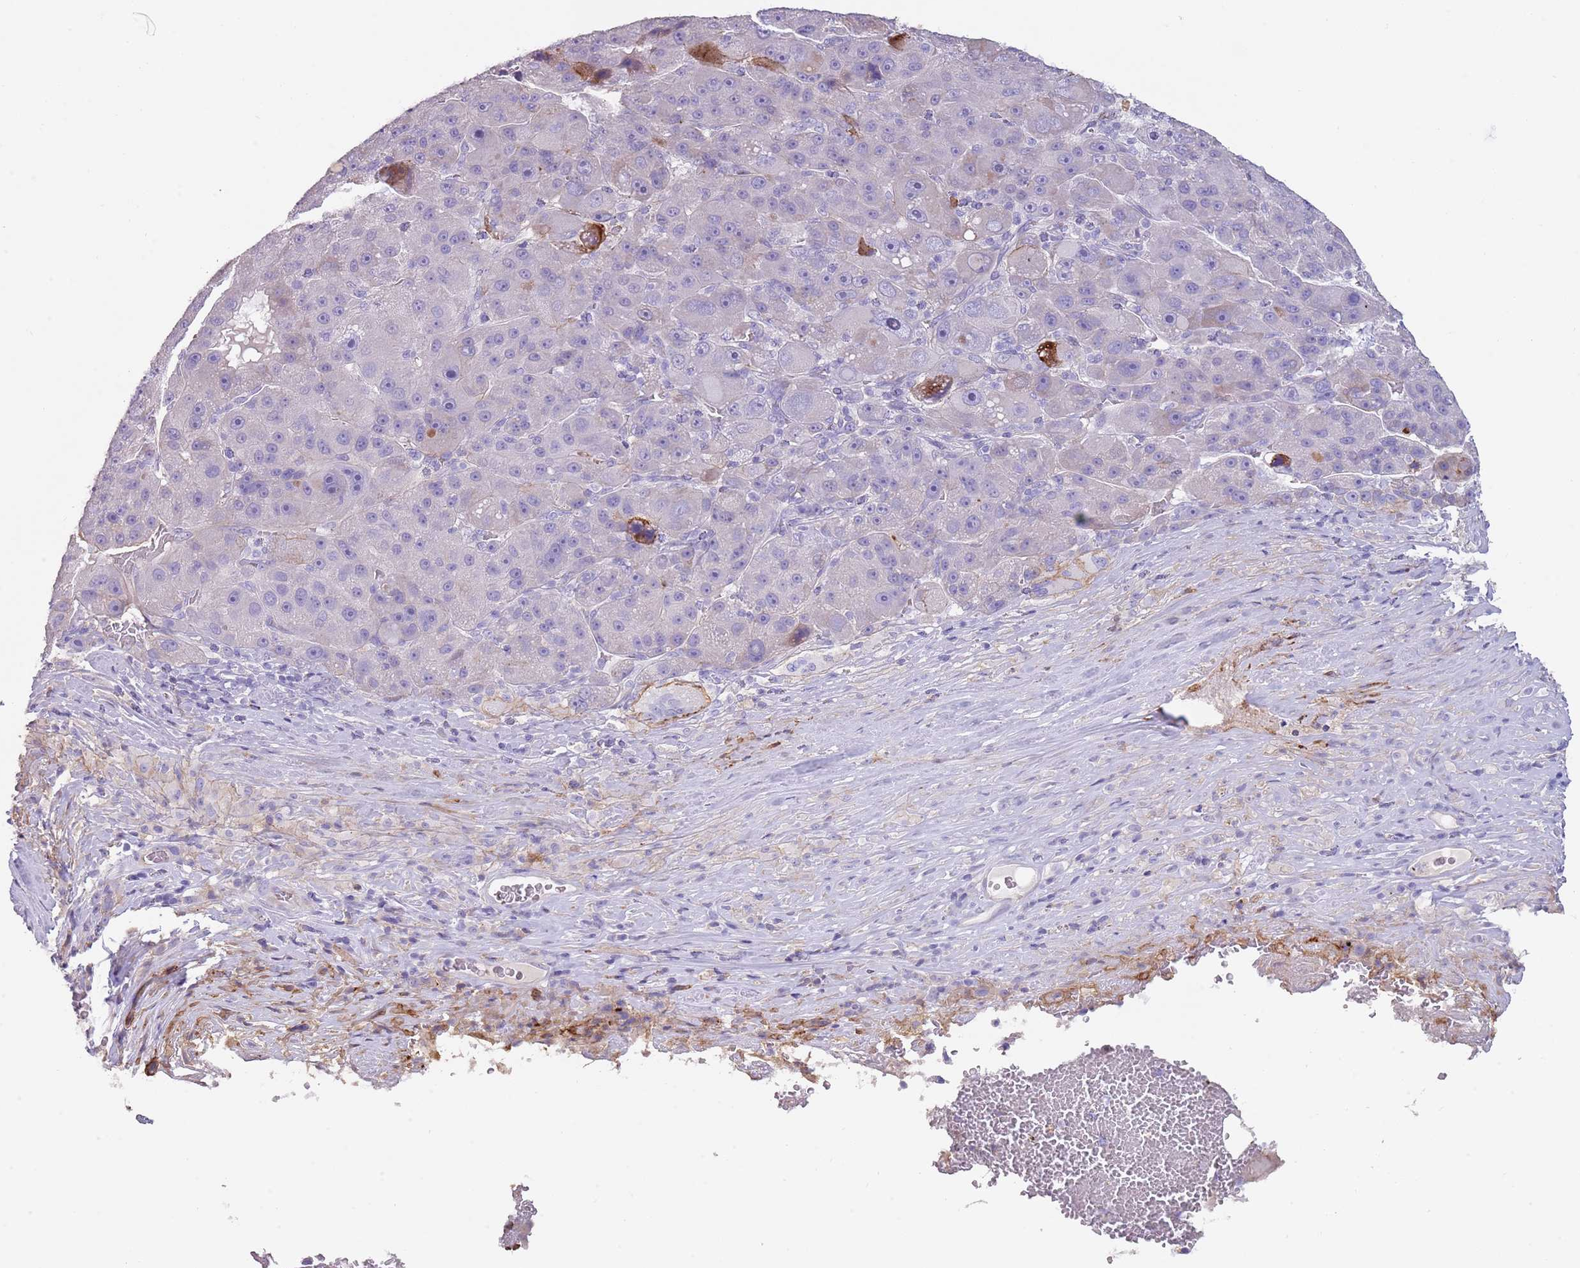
{"staining": {"intensity": "negative", "quantity": "none", "location": "none"}, "tissue": "liver cancer", "cell_type": "Tumor cells", "image_type": "cancer", "snomed": [{"axis": "morphology", "description": "Carcinoma, Hepatocellular, NOS"}, {"axis": "topography", "description": "Liver"}], "caption": "Immunohistochemical staining of human liver cancer (hepatocellular carcinoma) shows no significant staining in tumor cells.", "gene": "NBPF3", "patient": {"sex": "male", "age": 76}}